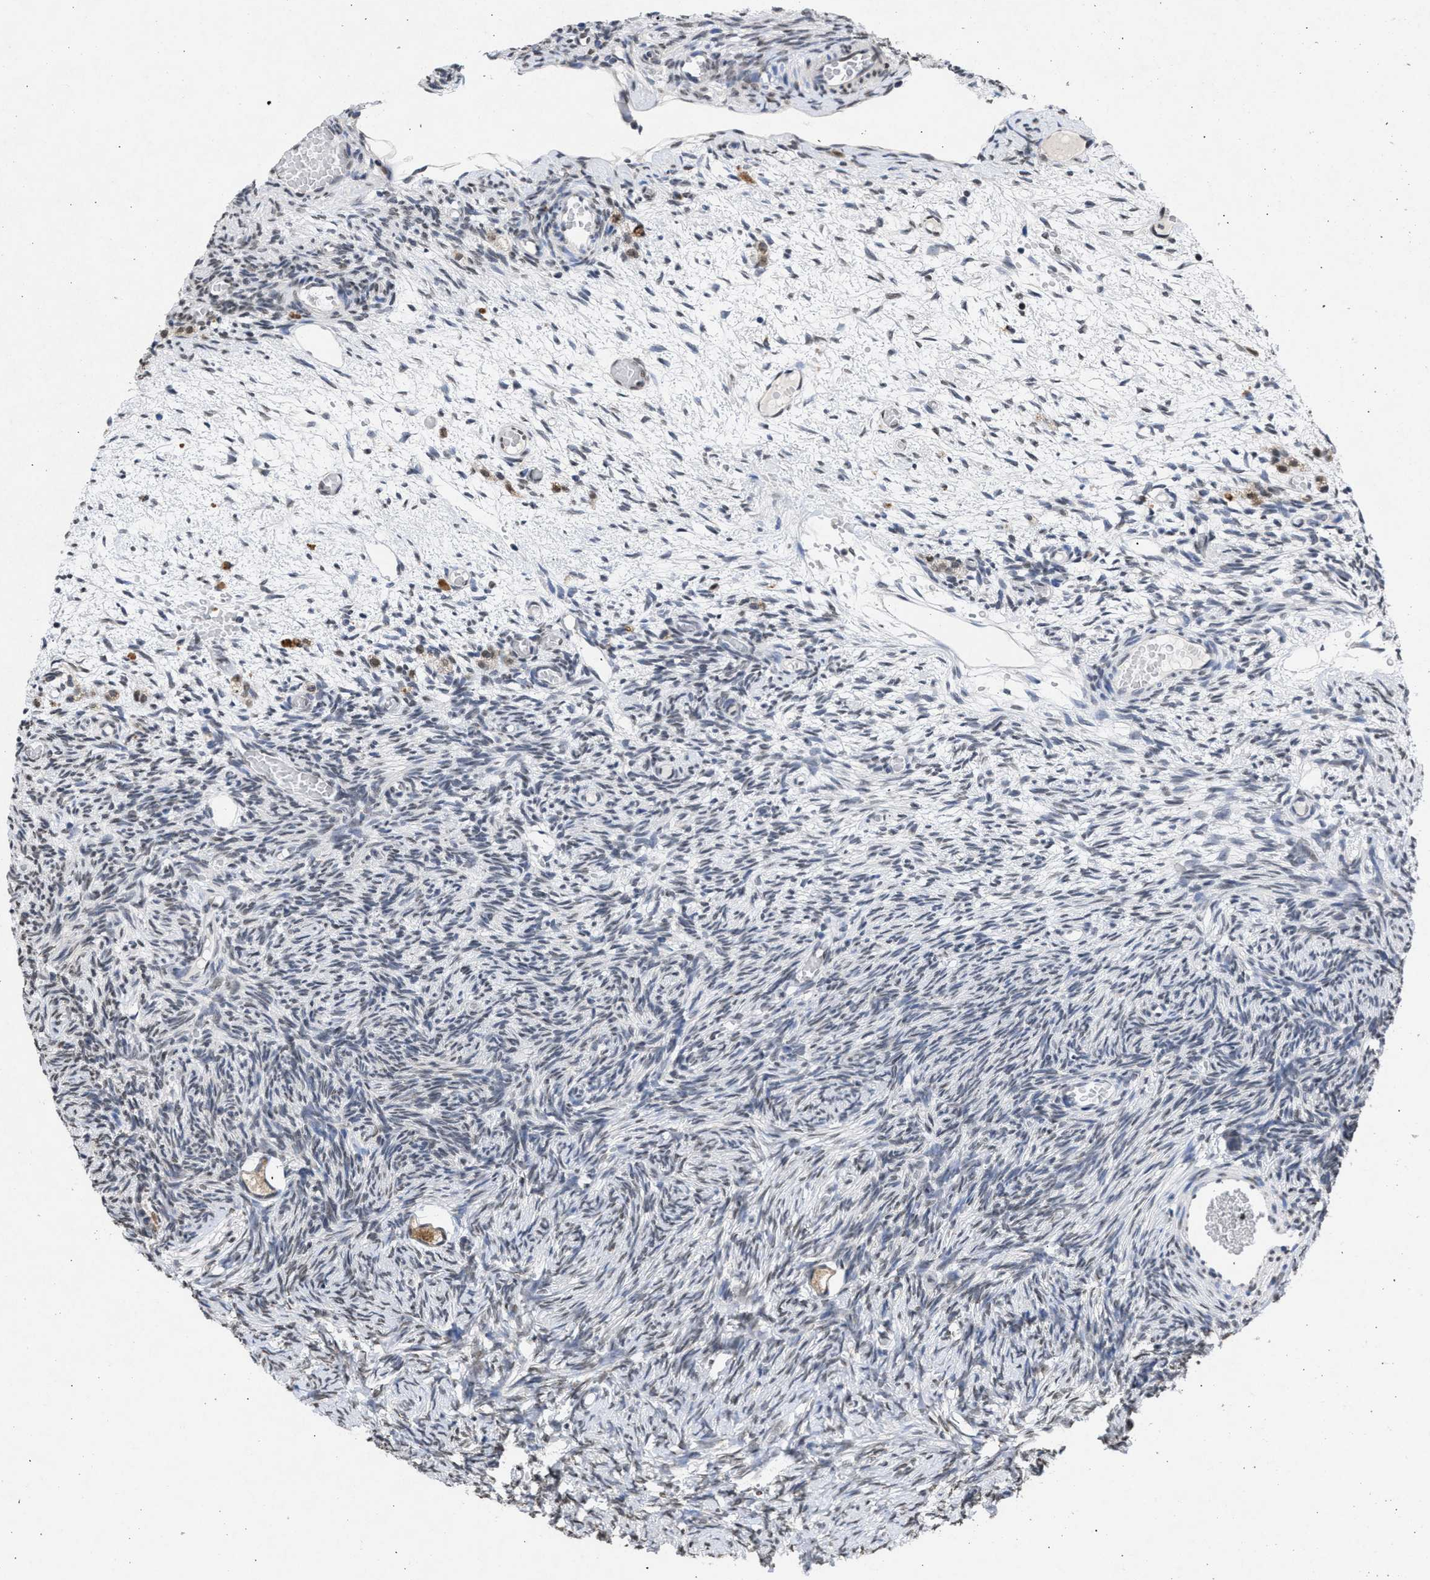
{"staining": {"intensity": "moderate", "quantity": ">75%", "location": "cytoplasmic/membranous"}, "tissue": "ovary", "cell_type": "Follicle cells", "image_type": "normal", "snomed": [{"axis": "morphology", "description": "Normal tissue, NOS"}, {"axis": "topography", "description": "Ovary"}], "caption": "A brown stain labels moderate cytoplasmic/membranous expression of a protein in follicle cells of unremarkable ovary. (brown staining indicates protein expression, while blue staining denotes nuclei).", "gene": "NUP35", "patient": {"sex": "female", "age": 27}}